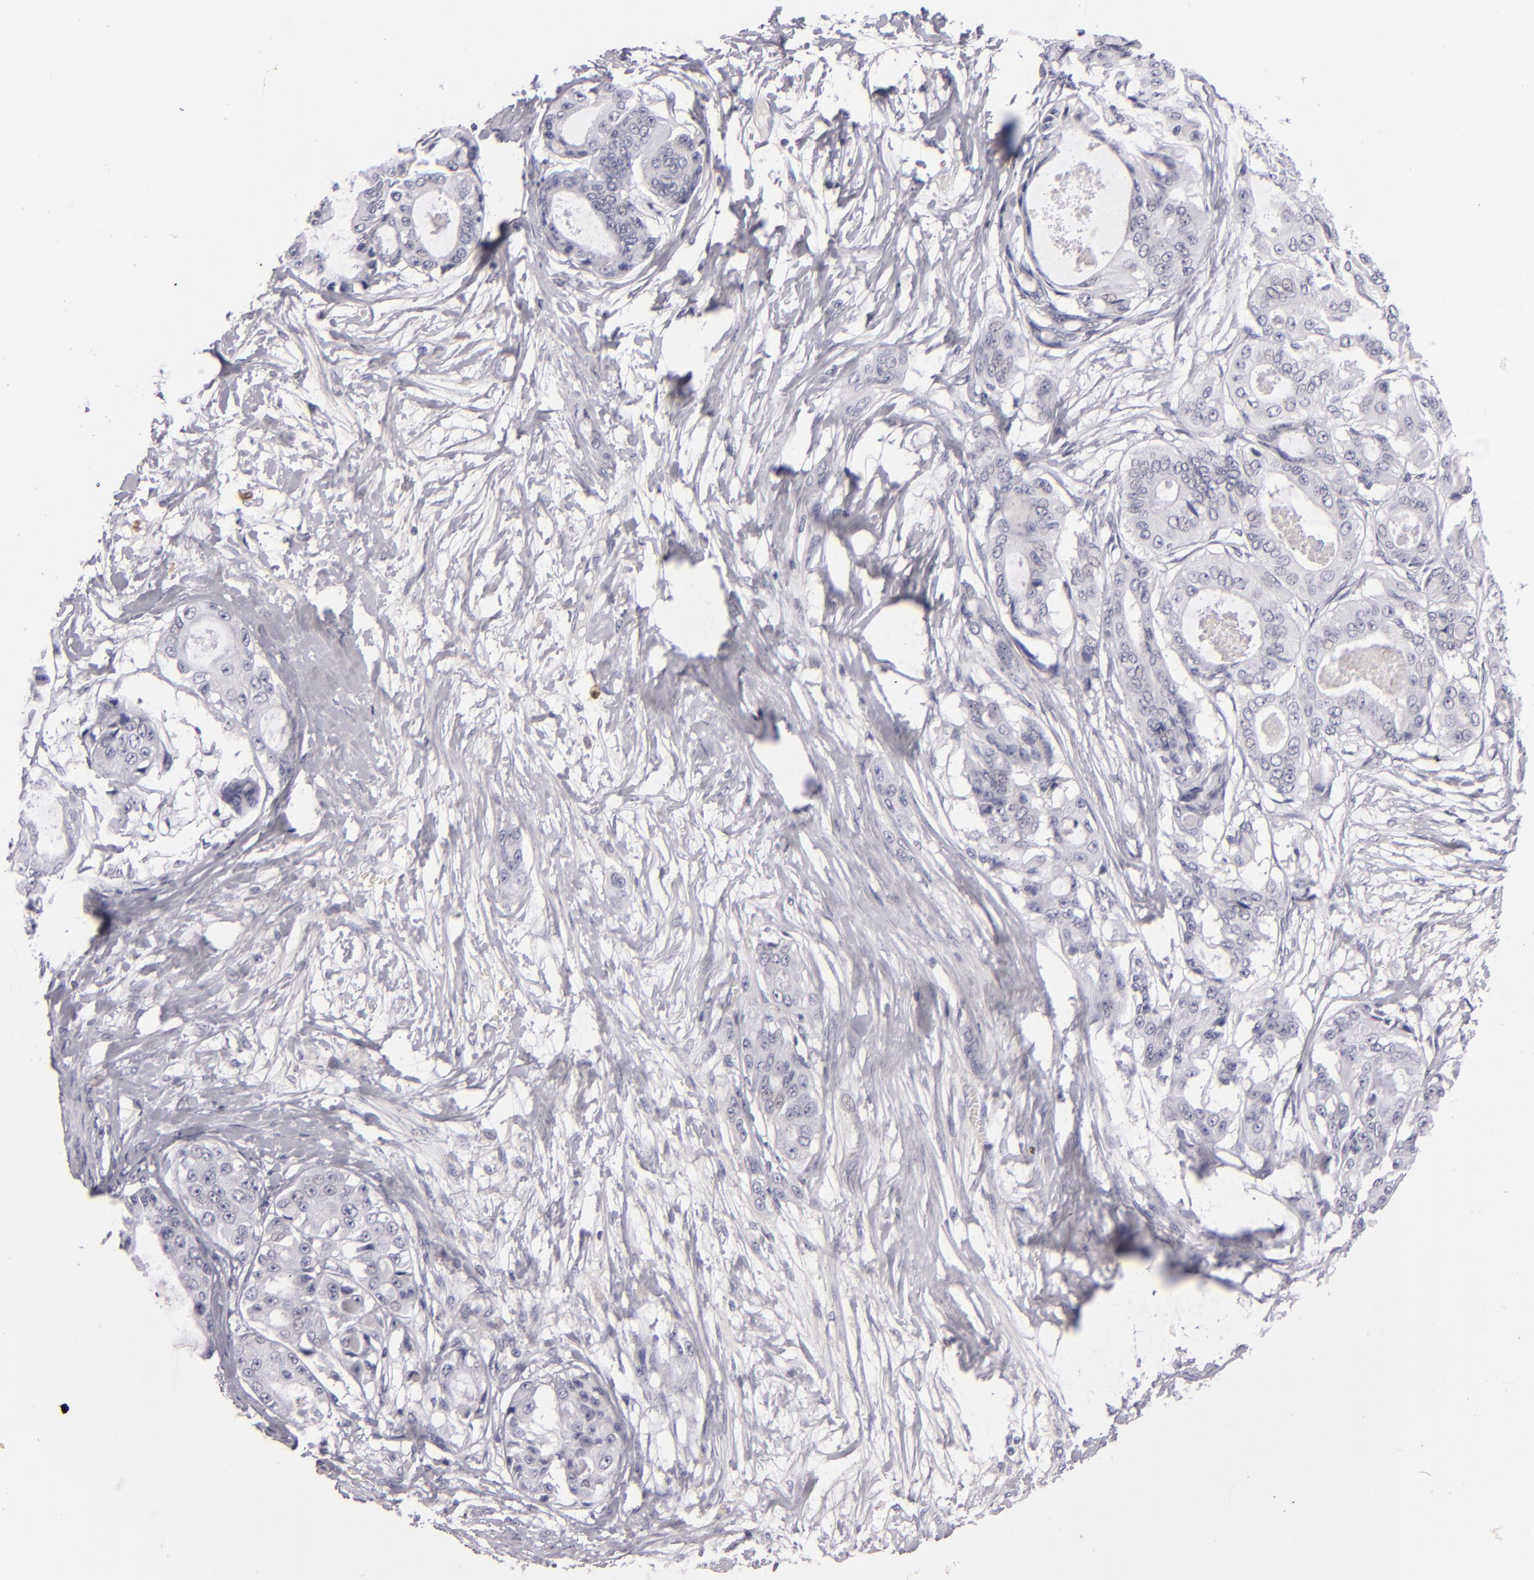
{"staining": {"intensity": "negative", "quantity": "none", "location": "none"}, "tissue": "ovarian cancer", "cell_type": "Tumor cells", "image_type": "cancer", "snomed": [{"axis": "morphology", "description": "Carcinoma, endometroid"}, {"axis": "topography", "description": "Ovary"}], "caption": "DAB immunohistochemical staining of ovarian cancer (endometroid carcinoma) demonstrates no significant expression in tumor cells.", "gene": "F13A1", "patient": {"sex": "female", "age": 61}}